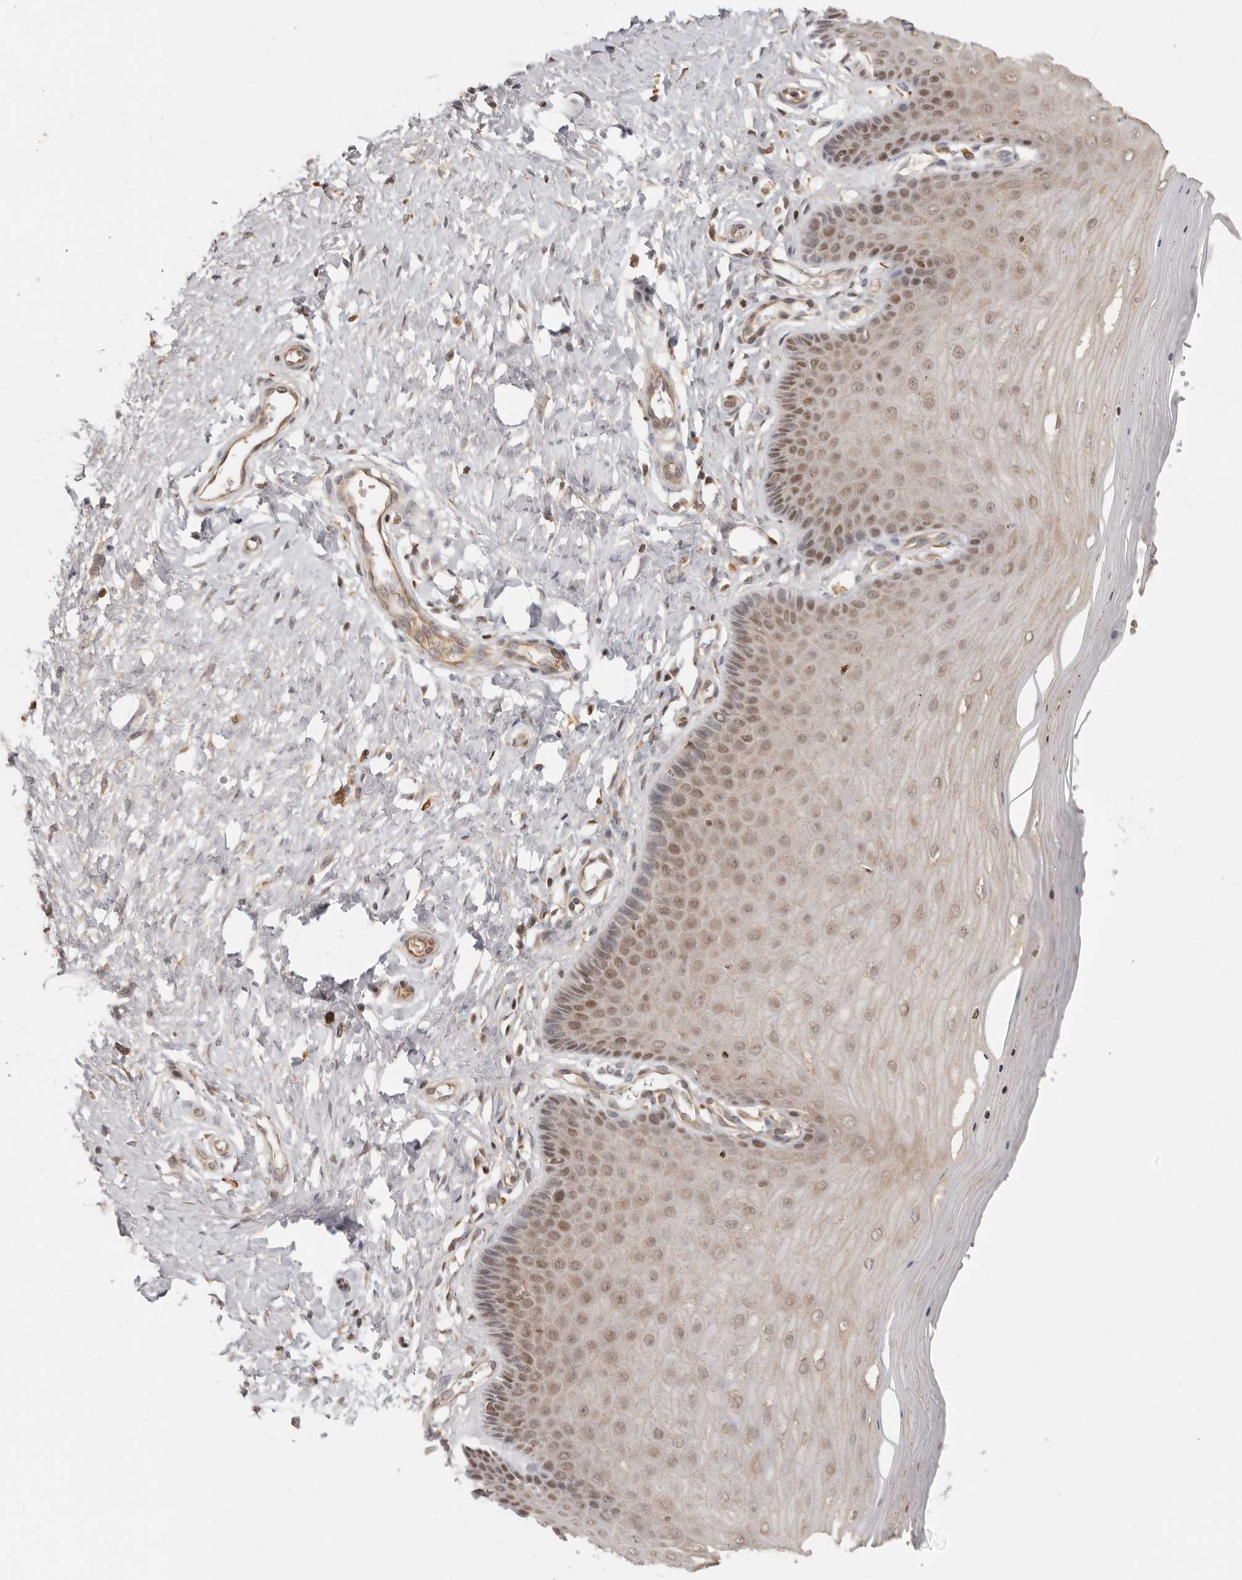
{"staining": {"intensity": "weak", "quantity": "<25%", "location": "cytoplasmic/membranous"}, "tissue": "cervix", "cell_type": "Glandular cells", "image_type": "normal", "snomed": [{"axis": "morphology", "description": "Normal tissue, NOS"}, {"axis": "topography", "description": "Cervix"}], "caption": "Immunohistochemistry of unremarkable human cervix shows no expression in glandular cells.", "gene": "PSMA5", "patient": {"sex": "female", "age": 55}}